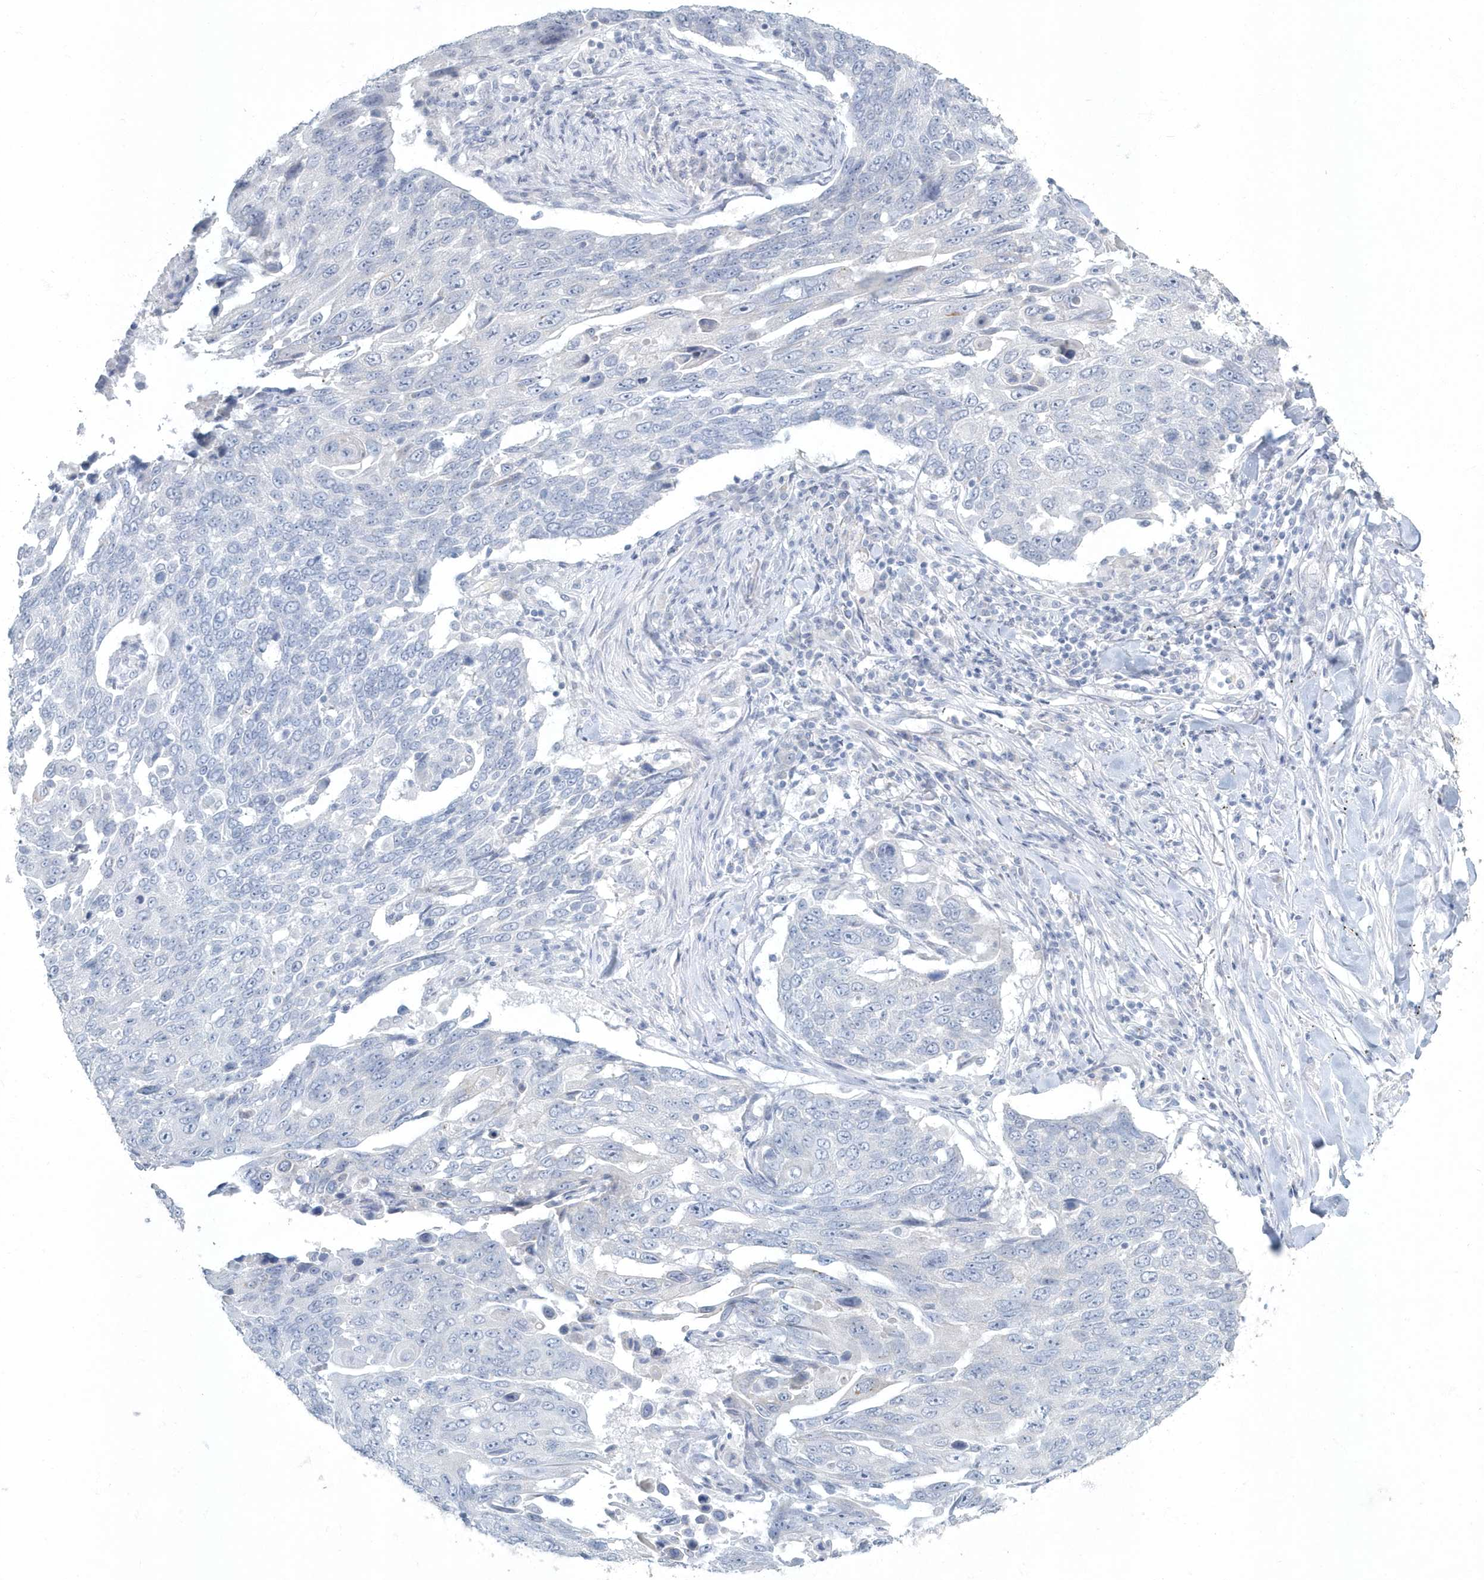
{"staining": {"intensity": "negative", "quantity": "none", "location": "none"}, "tissue": "lung cancer", "cell_type": "Tumor cells", "image_type": "cancer", "snomed": [{"axis": "morphology", "description": "Squamous cell carcinoma, NOS"}, {"axis": "topography", "description": "Lung"}], "caption": "An IHC micrograph of lung cancer (squamous cell carcinoma) is shown. There is no staining in tumor cells of lung cancer (squamous cell carcinoma). The staining was performed using DAB (3,3'-diaminobenzidine) to visualize the protein expression in brown, while the nuclei were stained in blue with hematoxylin (Magnification: 20x).", "gene": "MYOT", "patient": {"sex": "male", "age": 66}}